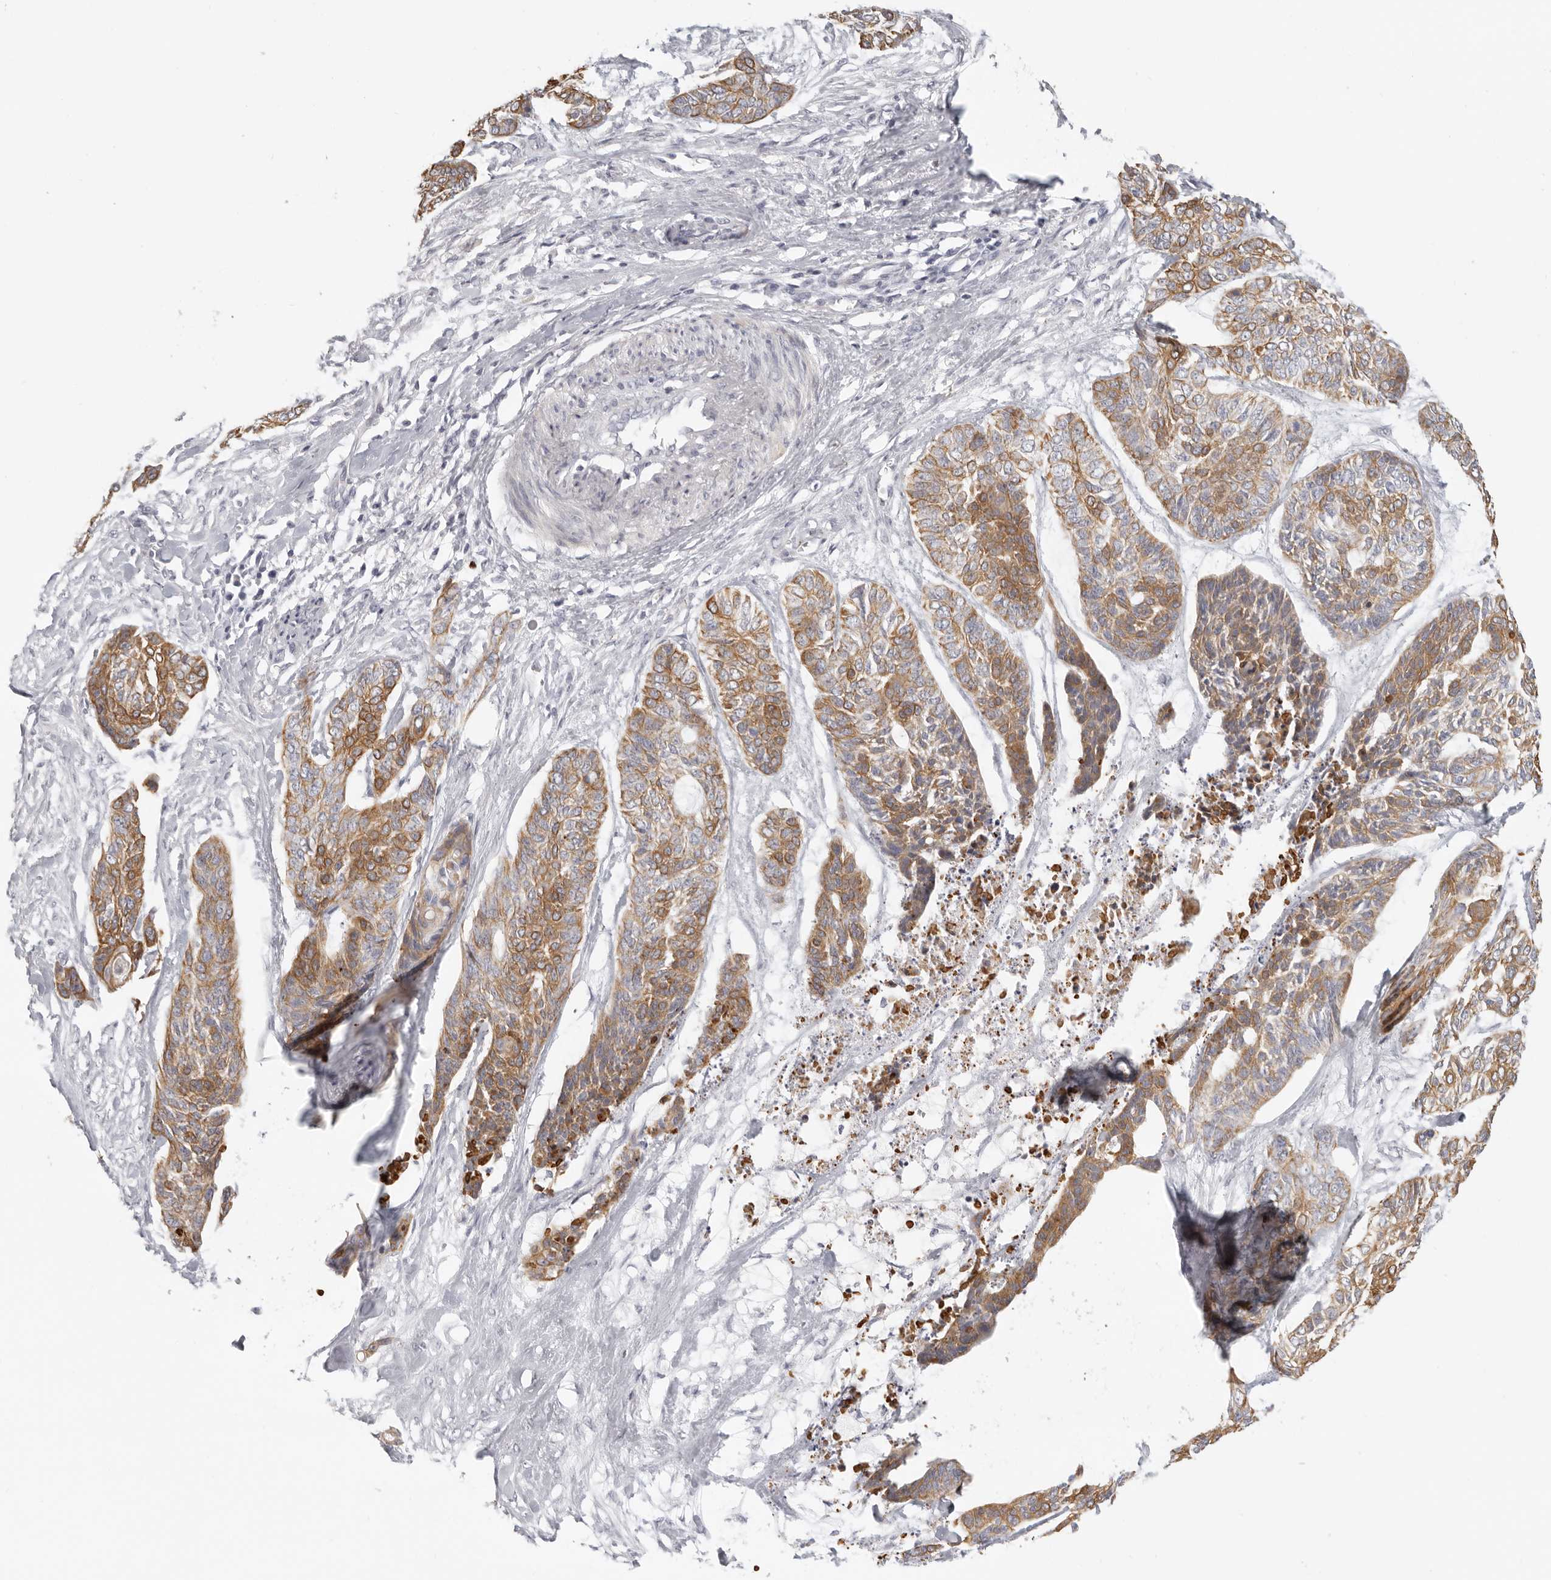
{"staining": {"intensity": "moderate", "quantity": ">75%", "location": "cytoplasmic/membranous"}, "tissue": "skin cancer", "cell_type": "Tumor cells", "image_type": "cancer", "snomed": [{"axis": "morphology", "description": "Basal cell carcinoma"}, {"axis": "topography", "description": "Skin"}], "caption": "A histopathology image showing moderate cytoplasmic/membranous positivity in approximately >75% of tumor cells in skin cancer (basal cell carcinoma), as visualized by brown immunohistochemical staining.", "gene": "RXFP1", "patient": {"sex": "female", "age": 64}}